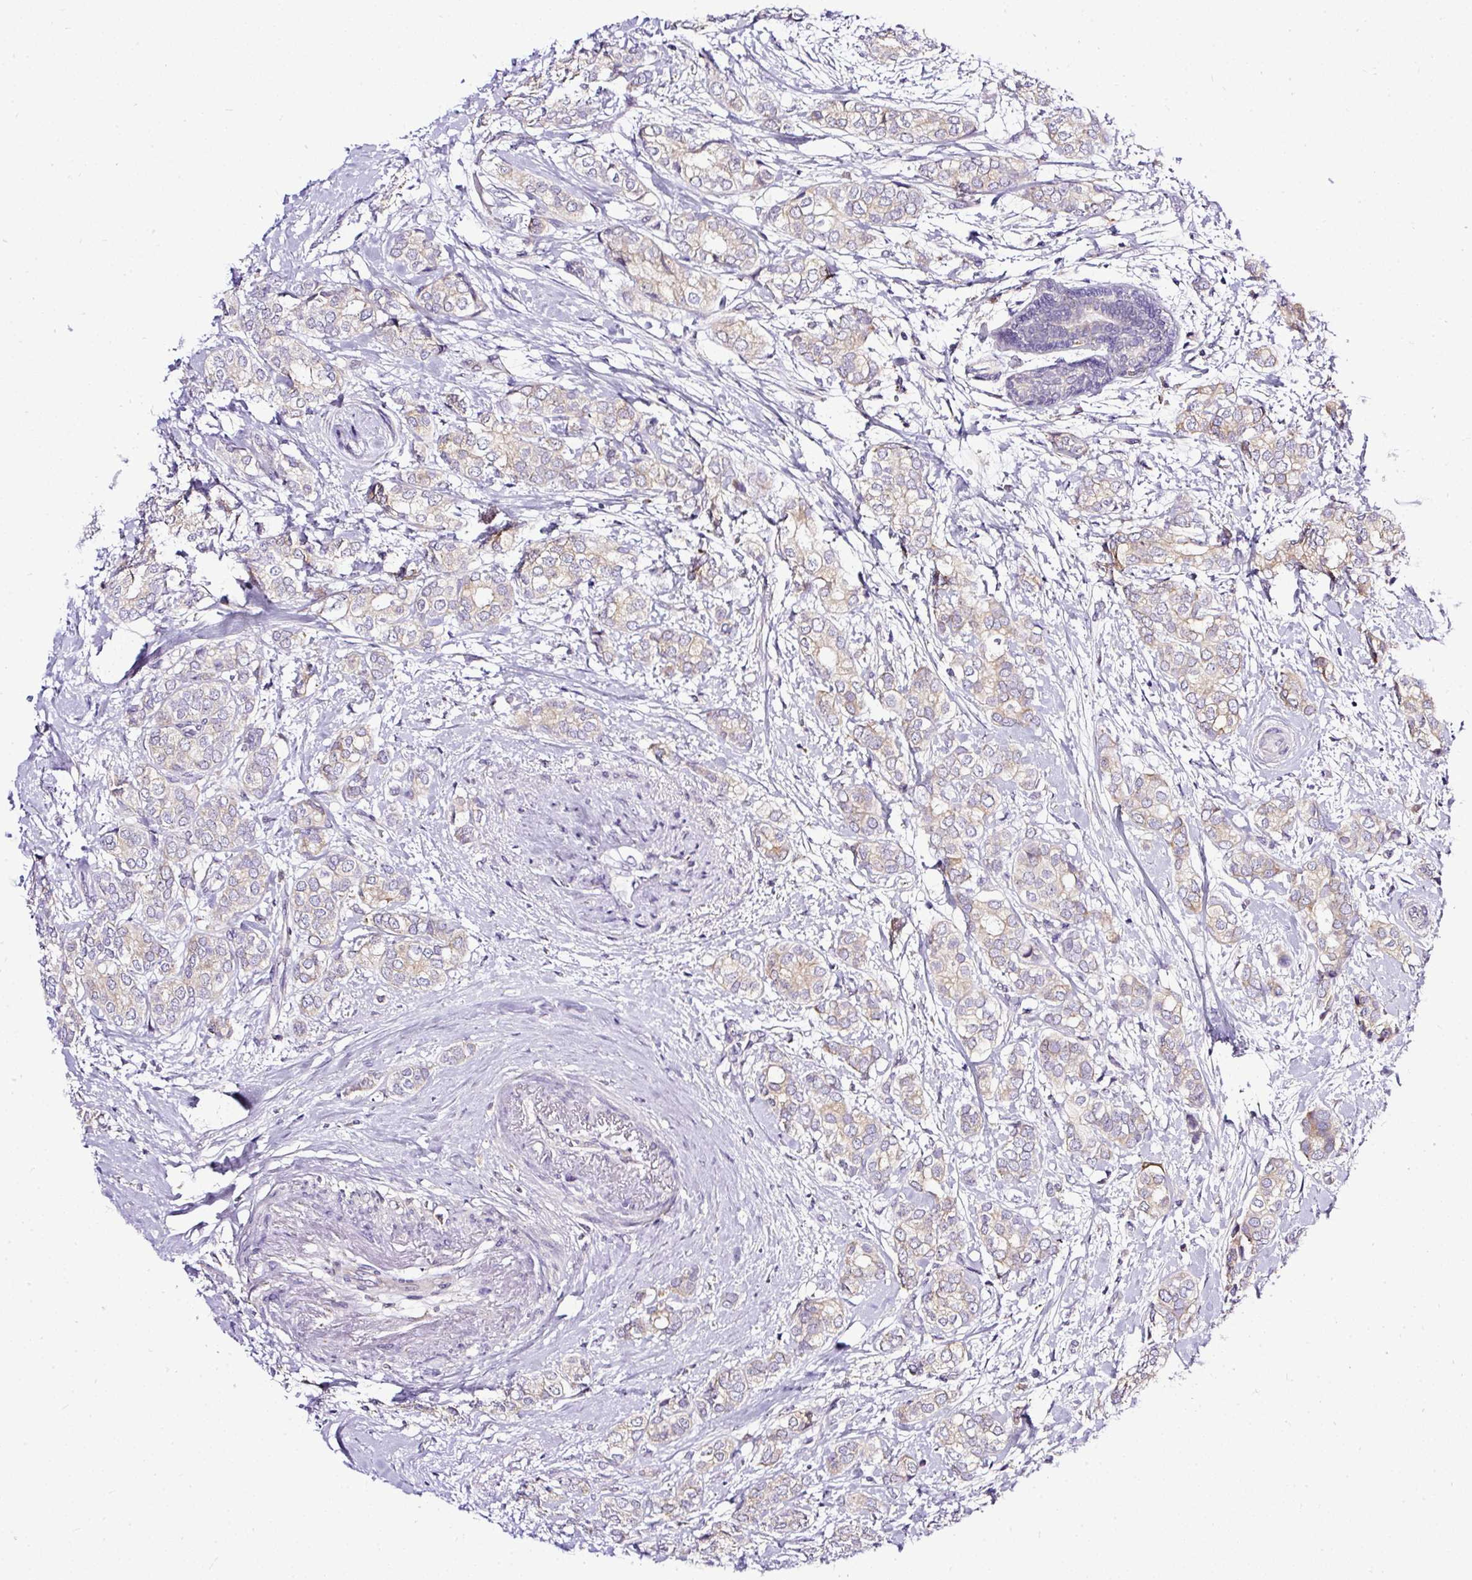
{"staining": {"intensity": "weak", "quantity": "25%-75%", "location": "cytoplasmic/membranous"}, "tissue": "breast cancer", "cell_type": "Tumor cells", "image_type": "cancer", "snomed": [{"axis": "morphology", "description": "Duct carcinoma"}, {"axis": "topography", "description": "Breast"}], "caption": "DAB immunohistochemical staining of breast cancer shows weak cytoplasmic/membranous protein expression in about 25%-75% of tumor cells.", "gene": "AMFR", "patient": {"sex": "female", "age": 73}}